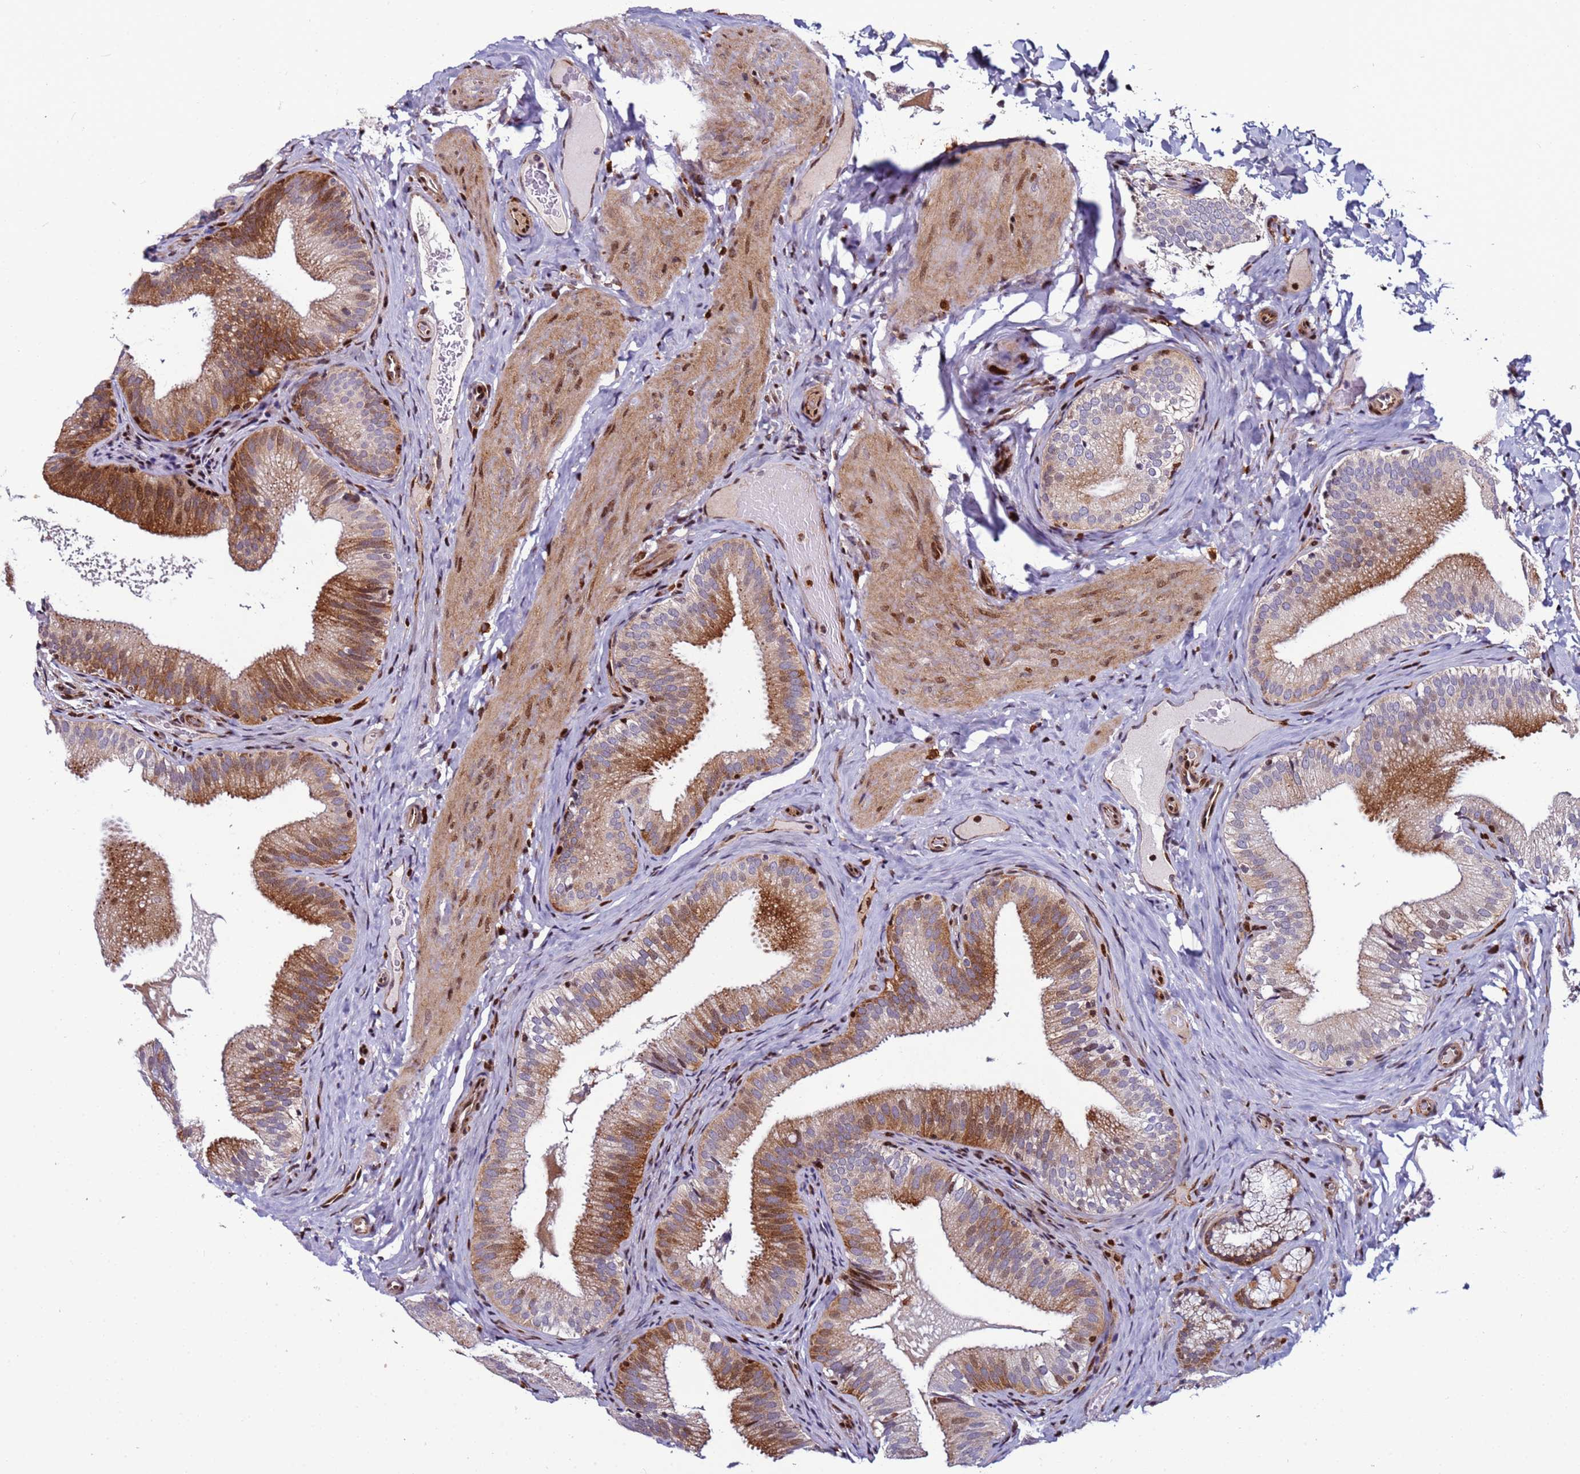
{"staining": {"intensity": "strong", "quantity": "25%-75%", "location": "cytoplasmic/membranous"}, "tissue": "gallbladder", "cell_type": "Glandular cells", "image_type": "normal", "snomed": [{"axis": "morphology", "description": "Normal tissue, NOS"}, {"axis": "topography", "description": "Gallbladder"}], "caption": "Gallbladder stained with DAB immunohistochemistry exhibits high levels of strong cytoplasmic/membranous staining in approximately 25%-75% of glandular cells.", "gene": "WBP11", "patient": {"sex": "female", "age": 30}}